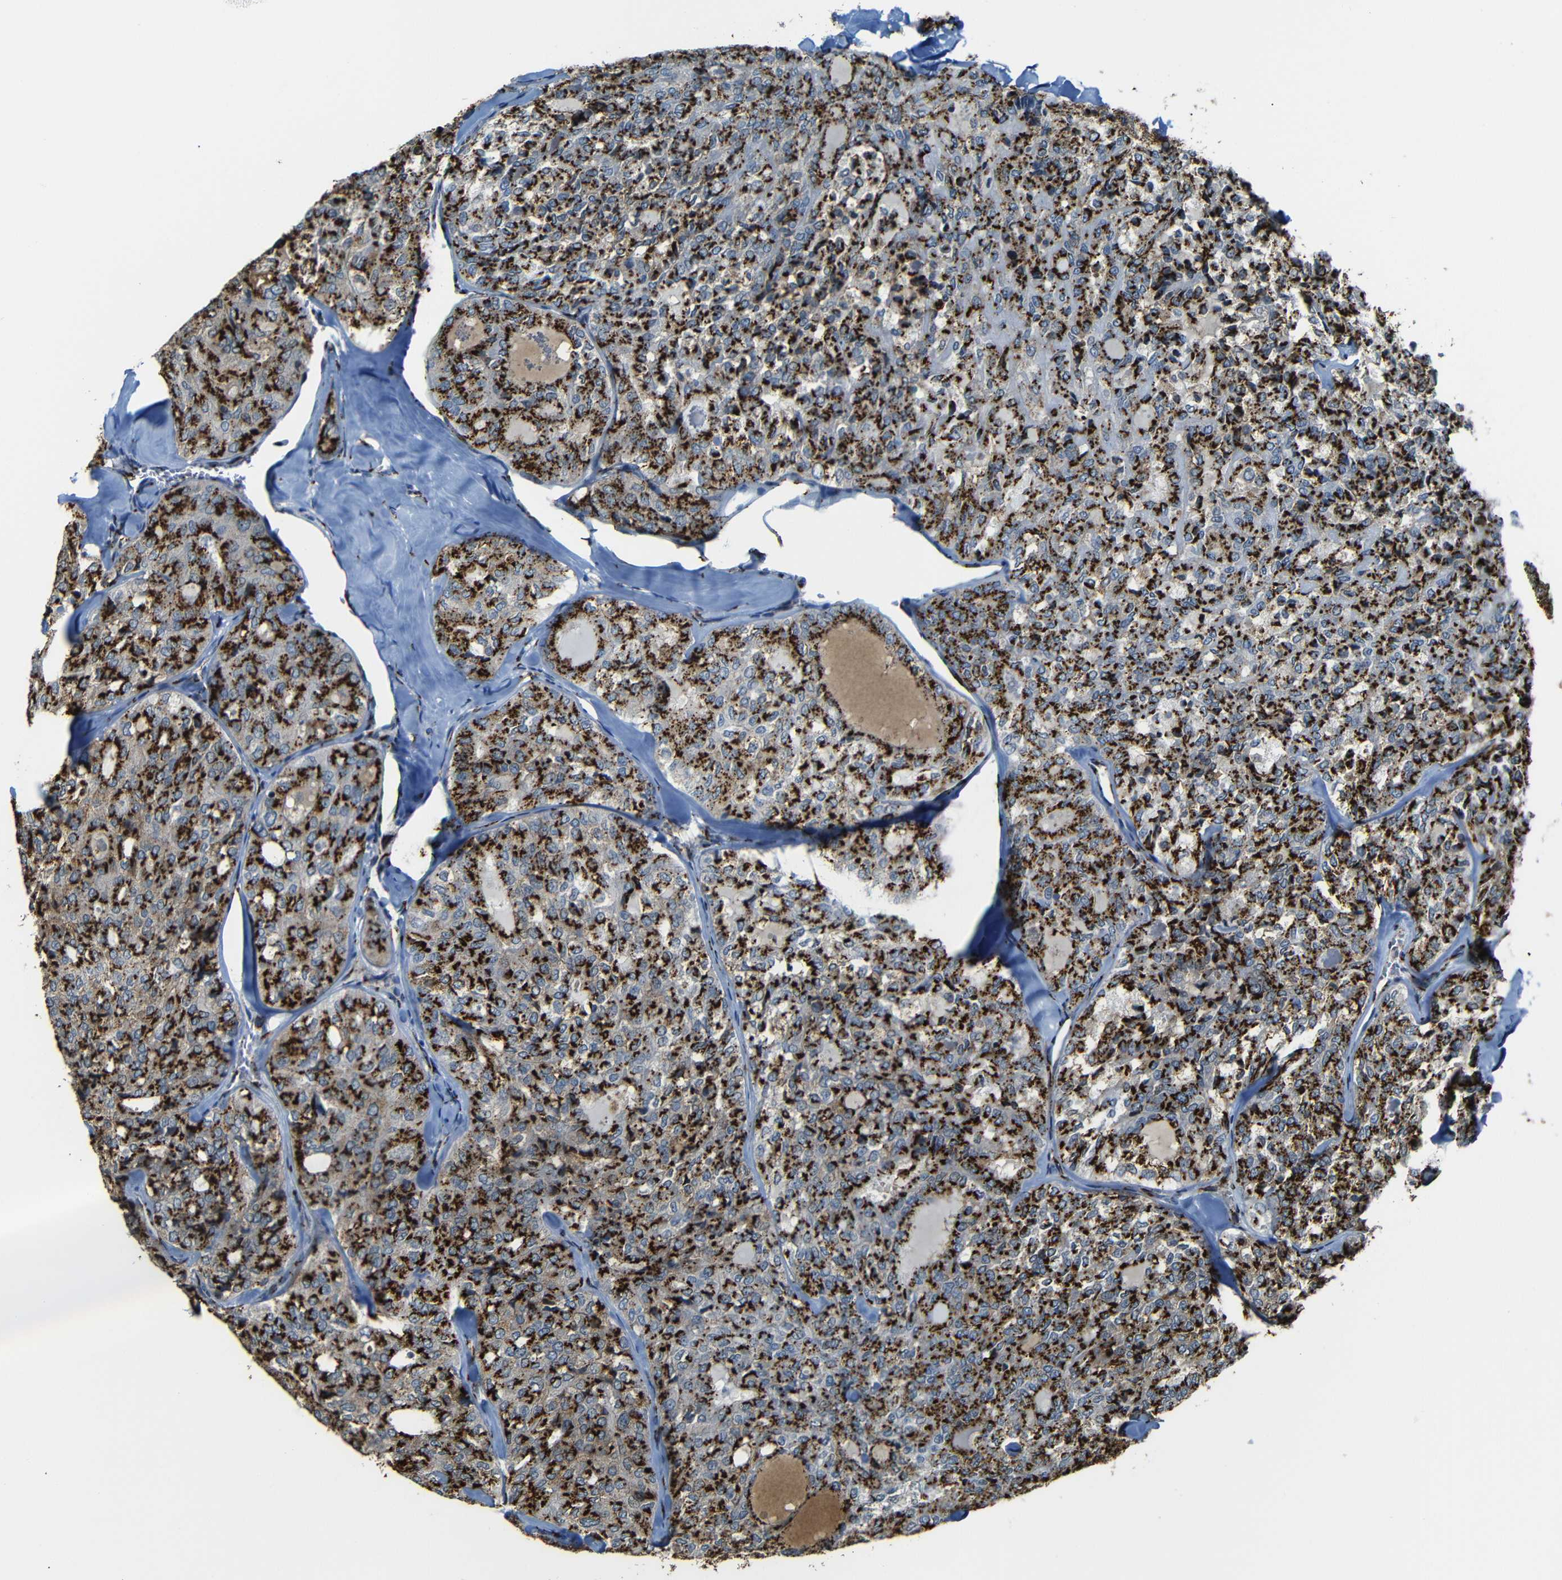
{"staining": {"intensity": "strong", "quantity": ">75%", "location": "cytoplasmic/membranous"}, "tissue": "thyroid cancer", "cell_type": "Tumor cells", "image_type": "cancer", "snomed": [{"axis": "morphology", "description": "Follicular adenoma carcinoma, NOS"}, {"axis": "topography", "description": "Thyroid gland"}], "caption": "About >75% of tumor cells in human follicular adenoma carcinoma (thyroid) exhibit strong cytoplasmic/membranous protein staining as visualized by brown immunohistochemical staining.", "gene": "TGOLN2", "patient": {"sex": "male", "age": 75}}